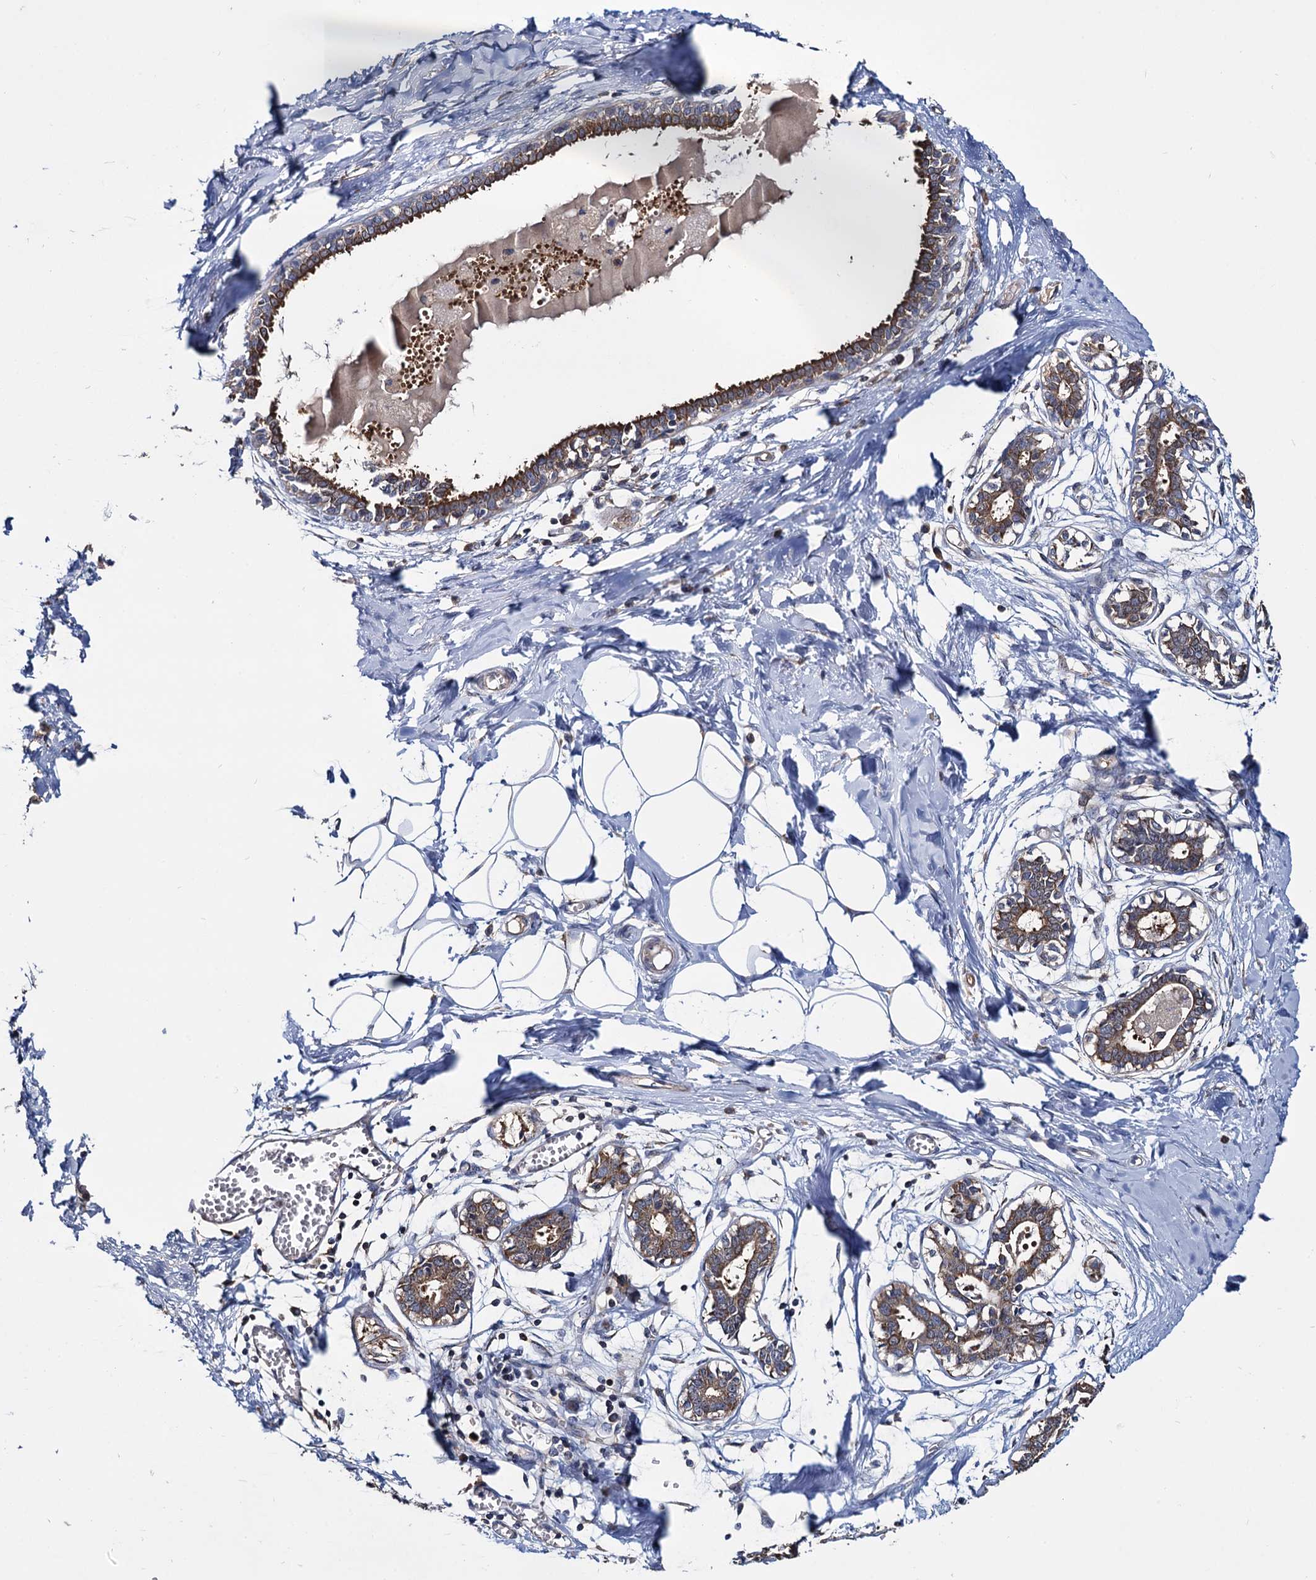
{"staining": {"intensity": "negative", "quantity": "none", "location": "none"}, "tissue": "breast", "cell_type": "Adipocytes", "image_type": "normal", "snomed": [{"axis": "morphology", "description": "Normal tissue, NOS"}, {"axis": "topography", "description": "Breast"}], "caption": "The histopathology image exhibits no significant staining in adipocytes of breast. (DAB (3,3'-diaminobenzidine) IHC visualized using brightfield microscopy, high magnification).", "gene": "CEP192", "patient": {"sex": "female", "age": 27}}